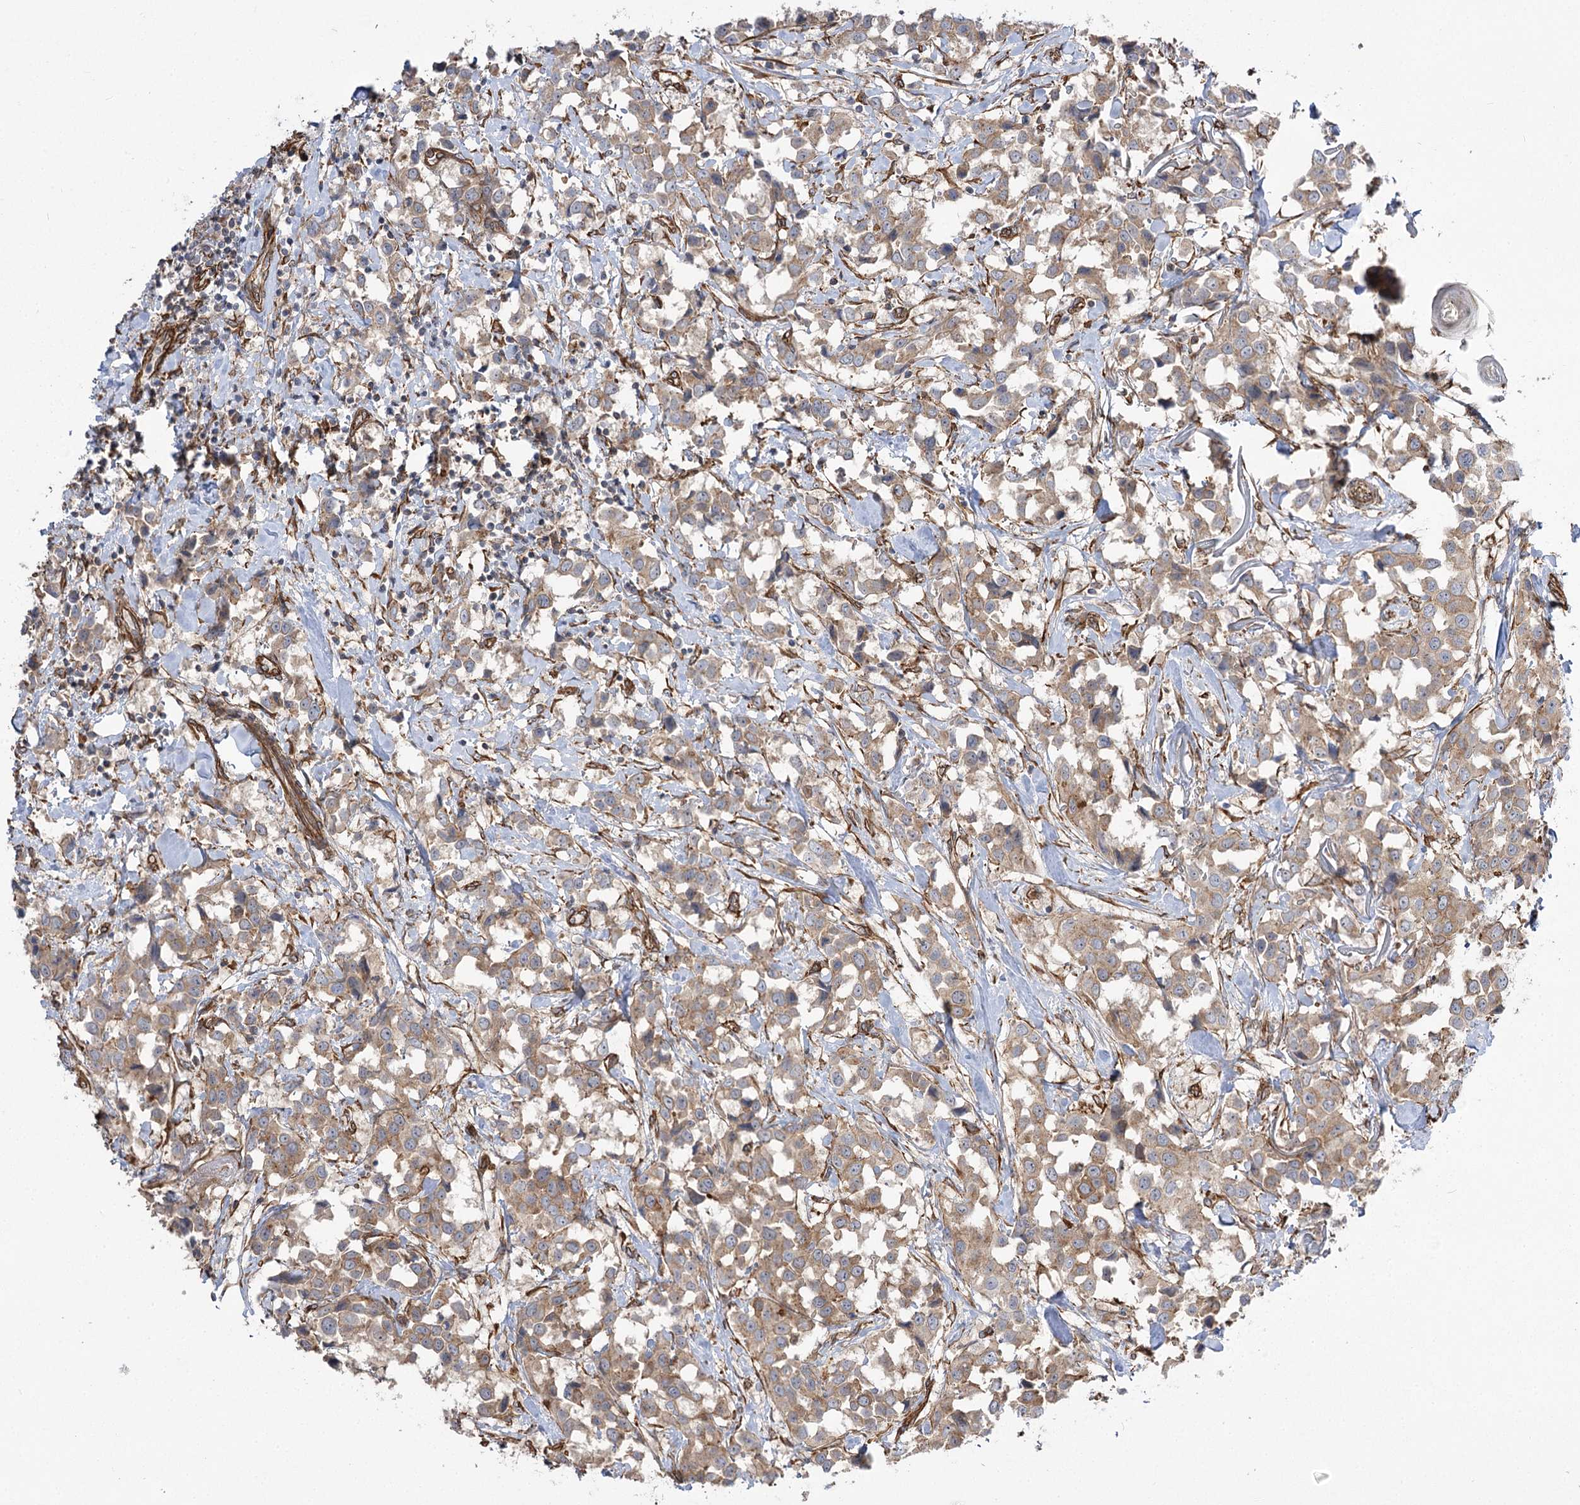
{"staining": {"intensity": "moderate", "quantity": ">75%", "location": "cytoplasmic/membranous"}, "tissue": "breast cancer", "cell_type": "Tumor cells", "image_type": "cancer", "snomed": [{"axis": "morphology", "description": "Duct carcinoma"}, {"axis": "topography", "description": "Breast"}], "caption": "Human breast cancer stained with a protein marker shows moderate staining in tumor cells.", "gene": "SH3BP5L", "patient": {"sex": "female", "age": 80}}